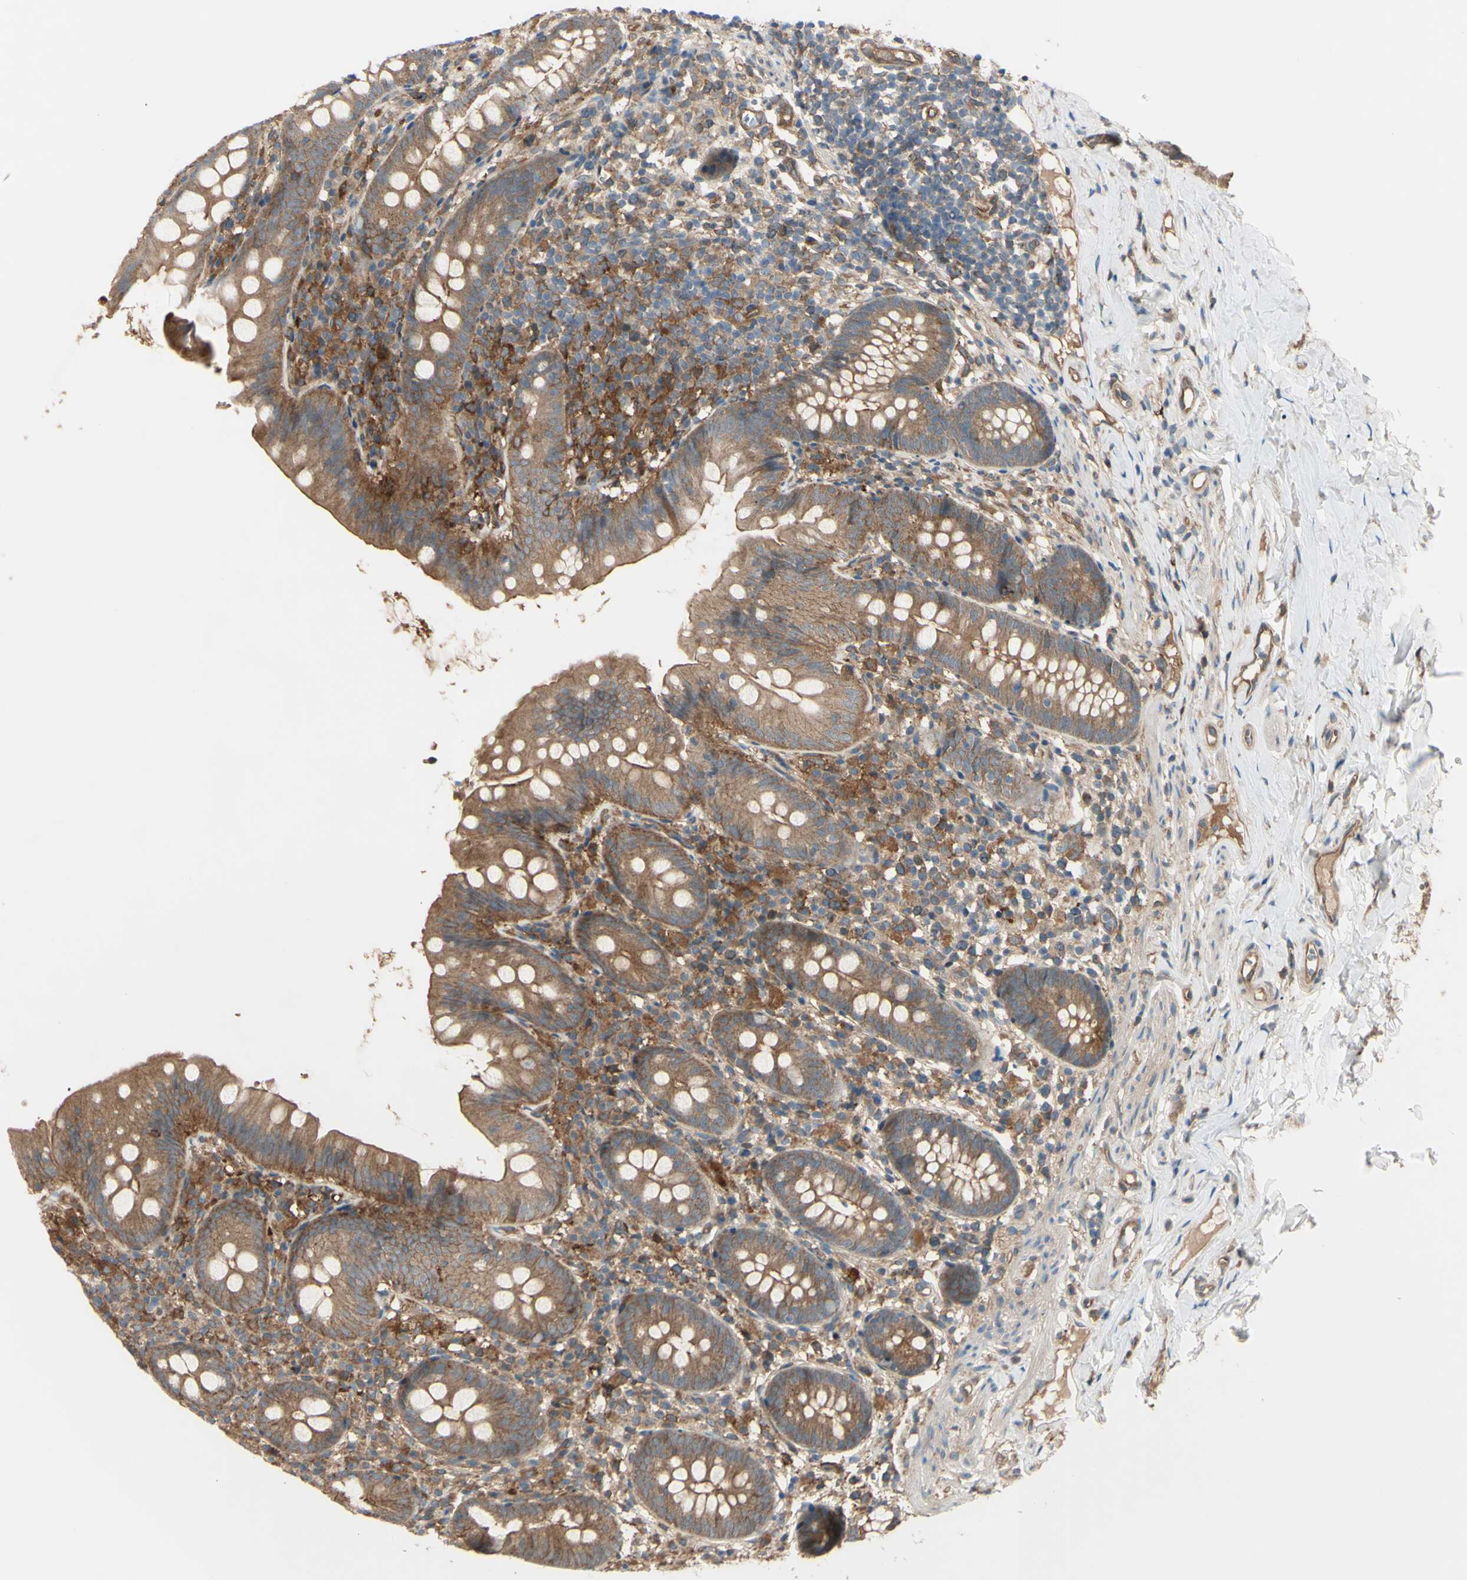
{"staining": {"intensity": "moderate", "quantity": ">75%", "location": "cytoplasmic/membranous"}, "tissue": "appendix", "cell_type": "Glandular cells", "image_type": "normal", "snomed": [{"axis": "morphology", "description": "Normal tissue, NOS"}, {"axis": "topography", "description": "Appendix"}], "caption": "Immunohistochemical staining of benign human appendix exhibits medium levels of moderate cytoplasmic/membranous positivity in approximately >75% of glandular cells. (Brightfield microscopy of DAB IHC at high magnification).", "gene": "PTPN12", "patient": {"sex": "male", "age": 52}}